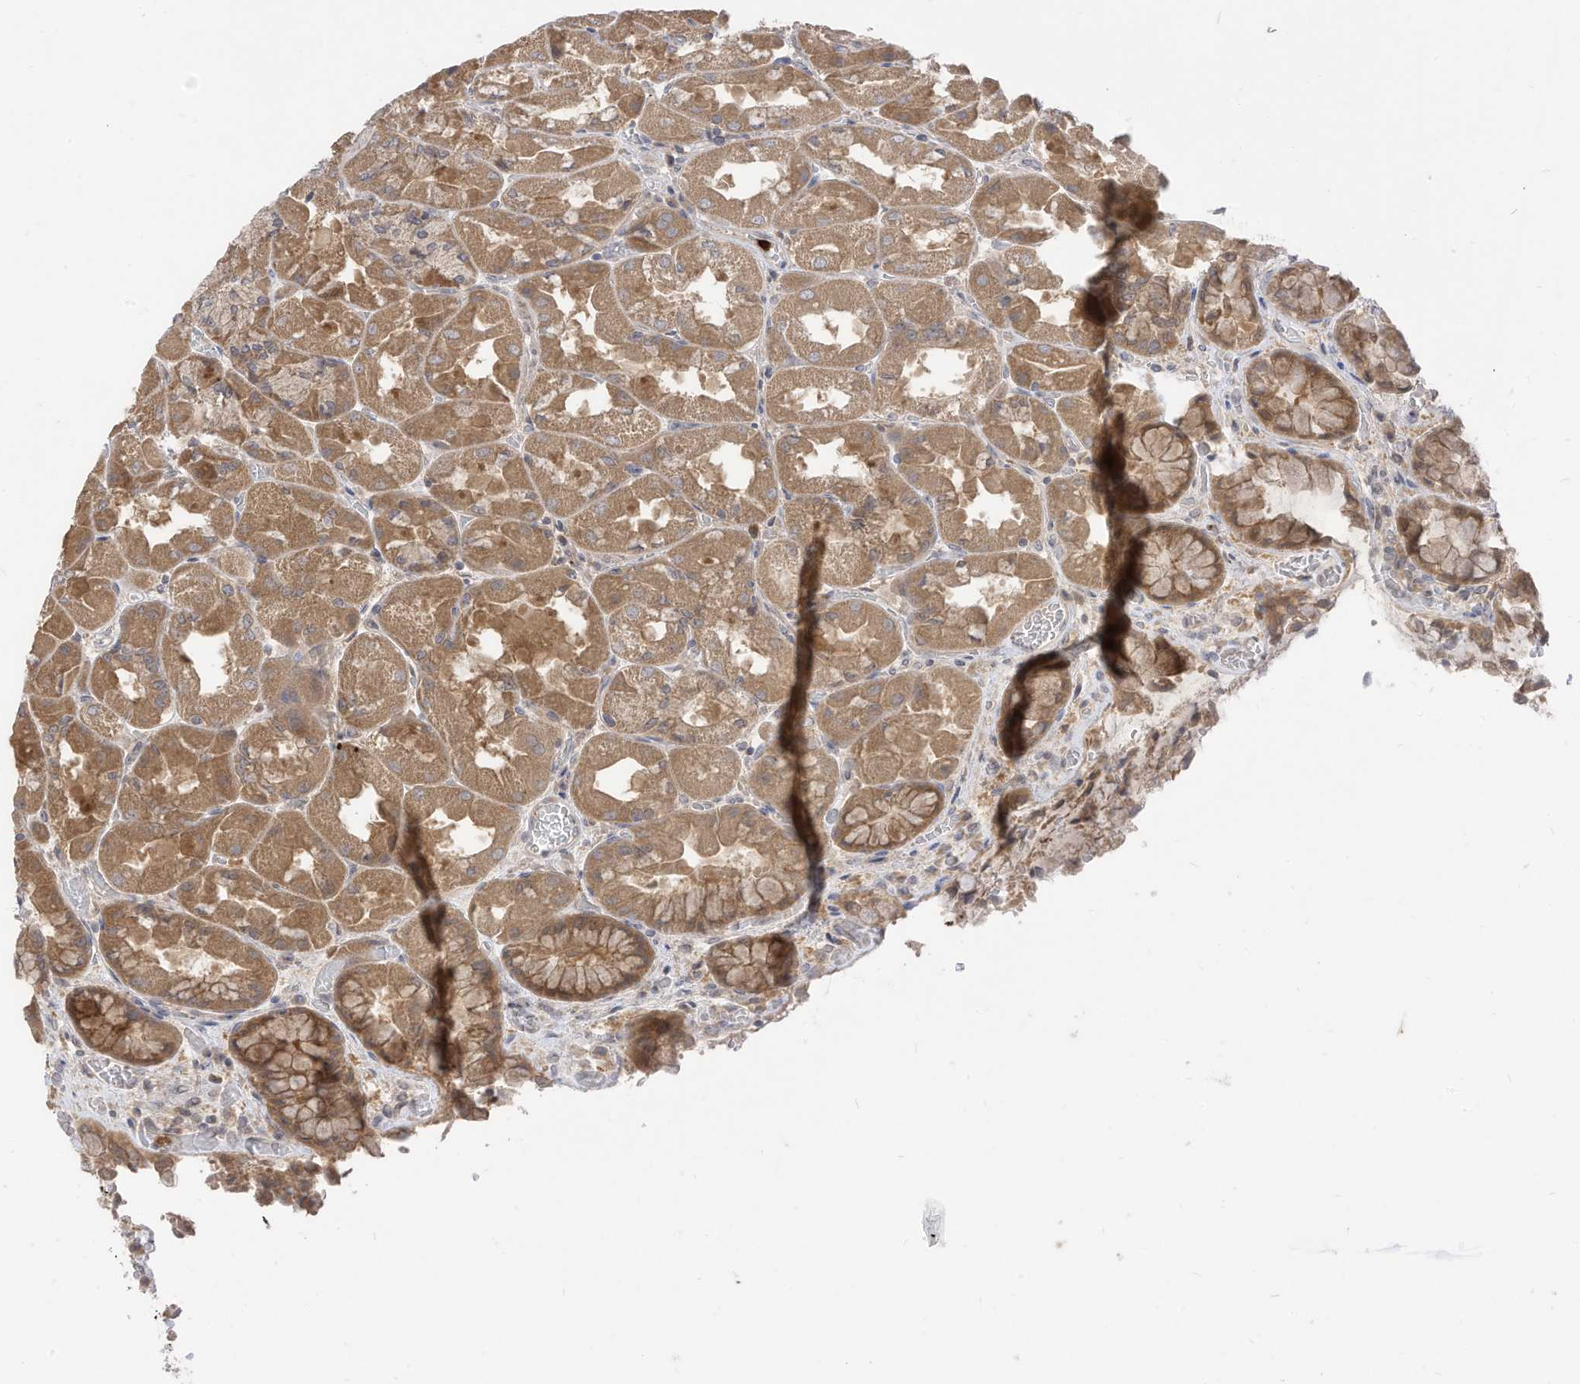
{"staining": {"intensity": "moderate", "quantity": ">75%", "location": "cytoplasmic/membranous"}, "tissue": "stomach", "cell_type": "Glandular cells", "image_type": "normal", "snomed": [{"axis": "morphology", "description": "Normal tissue, NOS"}, {"axis": "topography", "description": "Stomach"}], "caption": "Immunohistochemical staining of unremarkable human stomach displays moderate cytoplasmic/membranous protein positivity in about >75% of glandular cells.", "gene": "CNKSR1", "patient": {"sex": "female", "age": 61}}